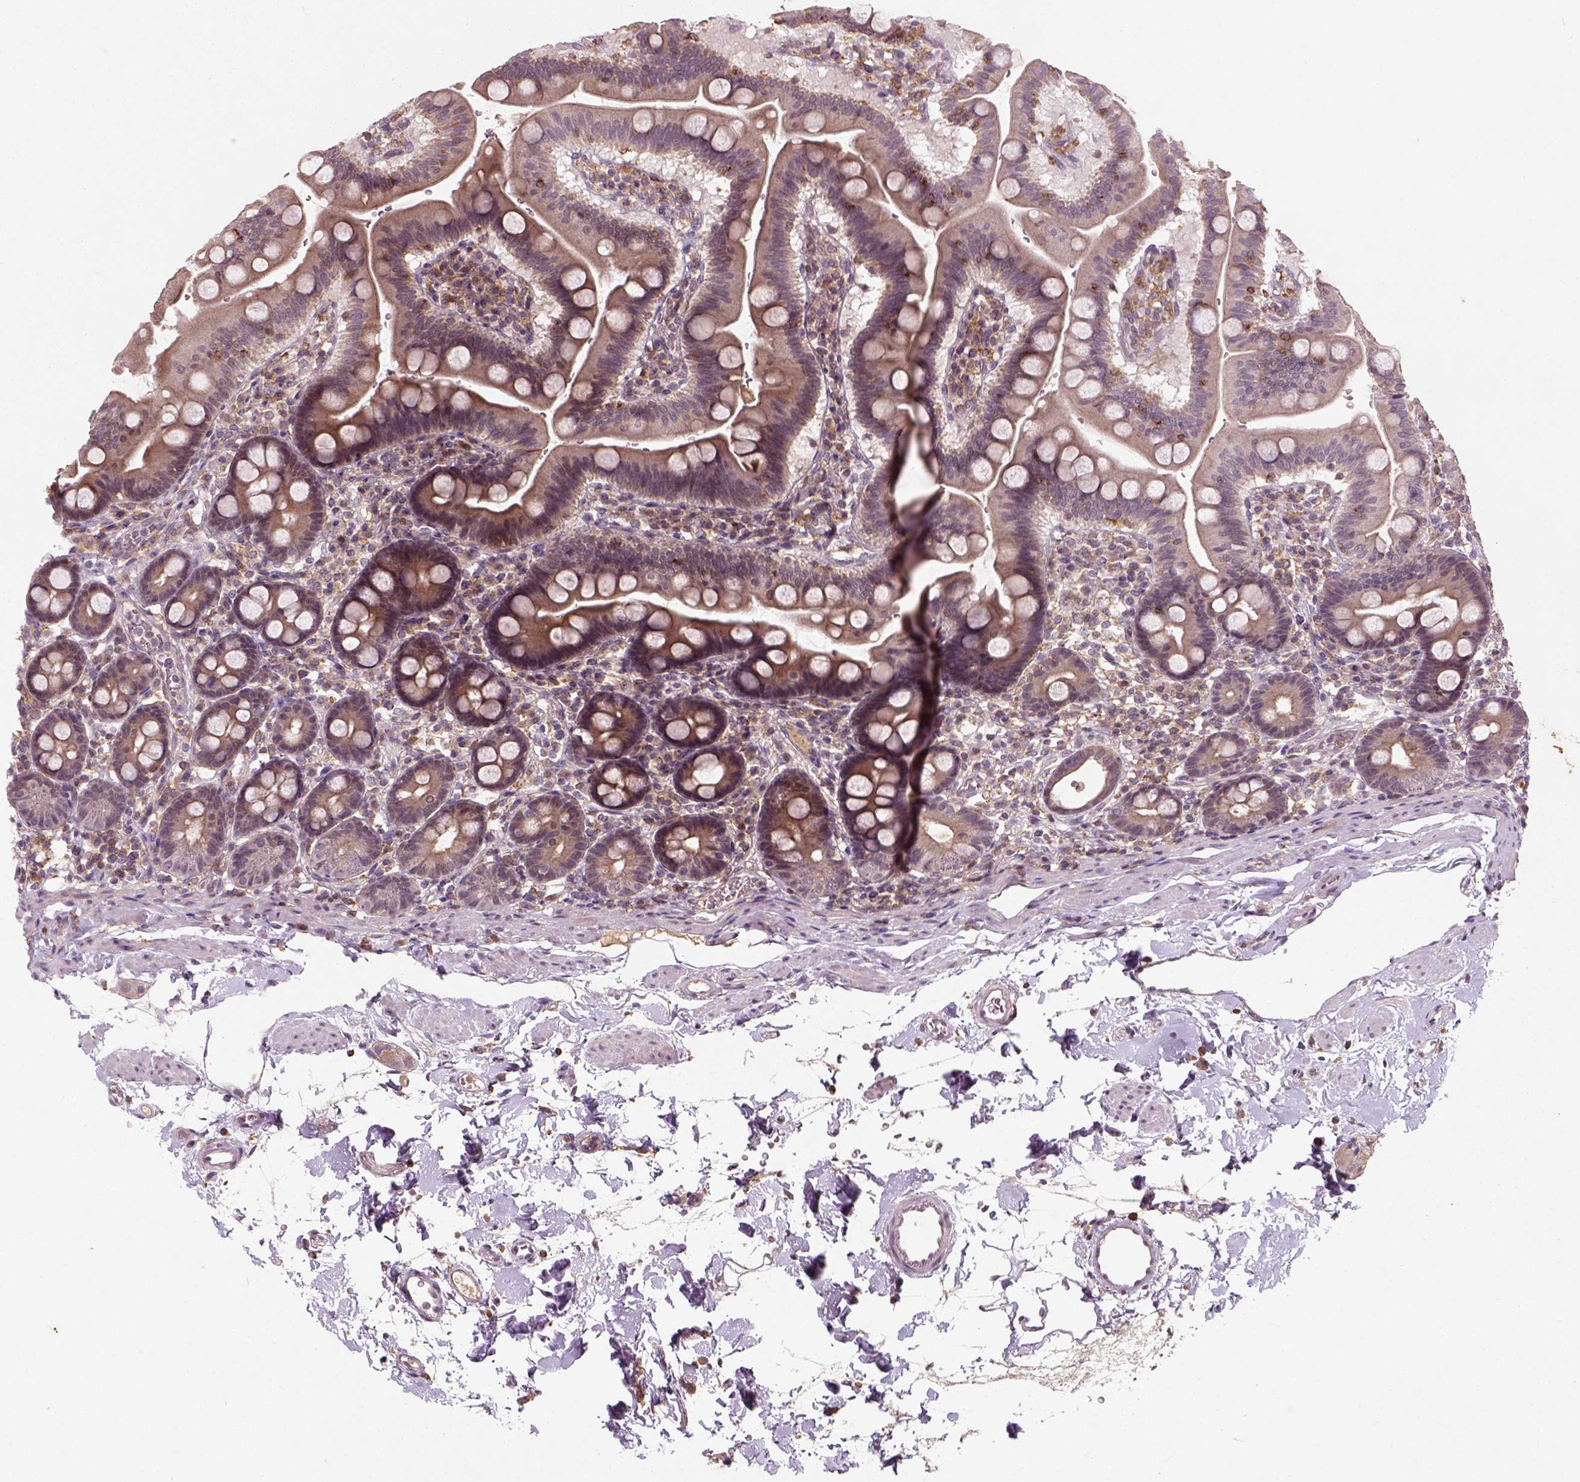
{"staining": {"intensity": "weak", "quantity": ">75%", "location": "cytoplasmic/membranous"}, "tissue": "duodenum", "cell_type": "Glandular cells", "image_type": "normal", "snomed": [{"axis": "morphology", "description": "Normal tissue, NOS"}, {"axis": "topography", "description": "Duodenum"}], "caption": "Duodenum stained with a protein marker exhibits weak staining in glandular cells.", "gene": "CAMKK1", "patient": {"sex": "male", "age": 59}}